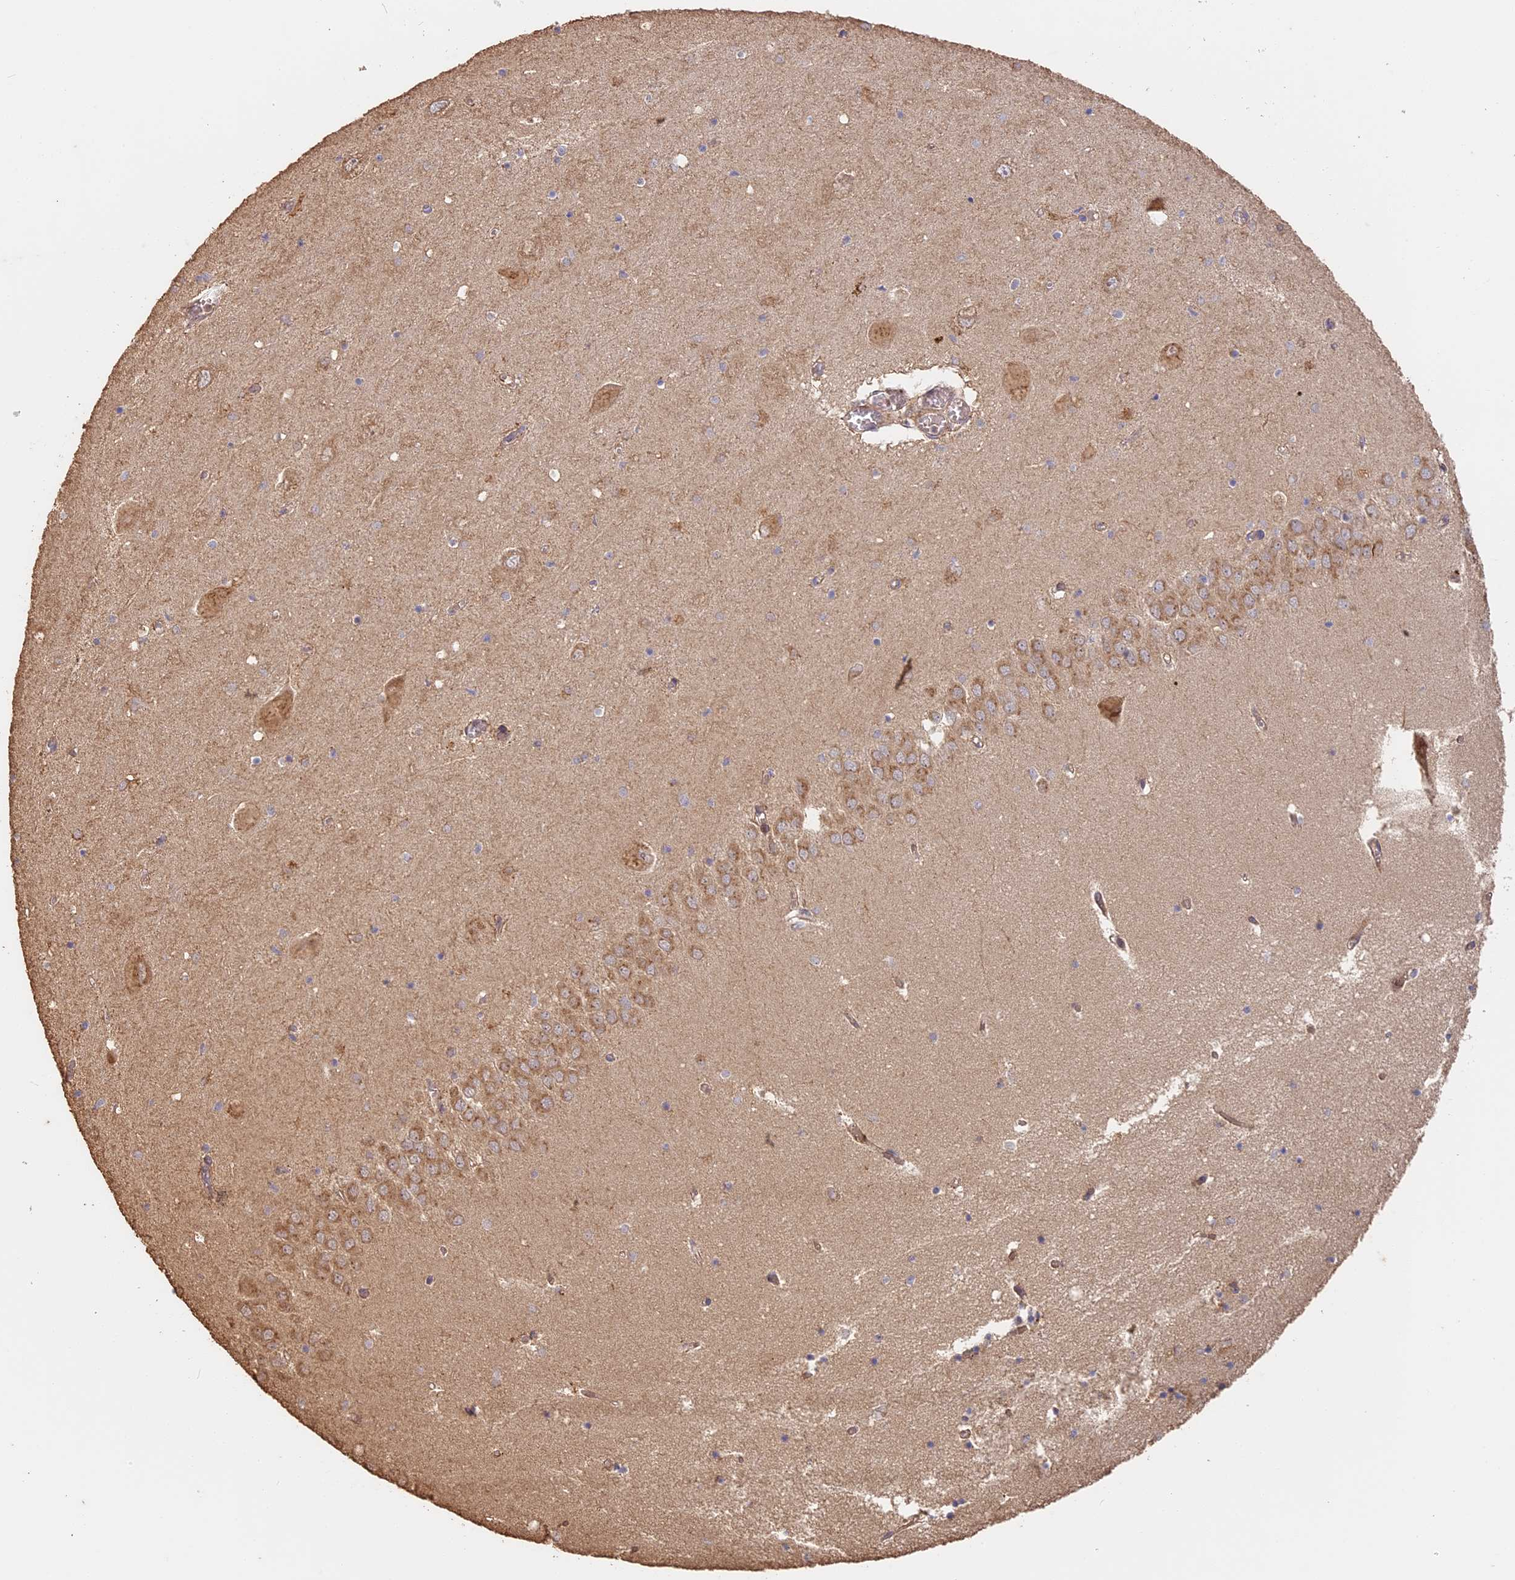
{"staining": {"intensity": "negative", "quantity": "none", "location": "none"}, "tissue": "hippocampus", "cell_type": "Glial cells", "image_type": "normal", "snomed": [{"axis": "morphology", "description": "Normal tissue, NOS"}, {"axis": "topography", "description": "Hippocampus"}], "caption": "Benign hippocampus was stained to show a protein in brown. There is no significant positivity in glial cells. (Stains: DAB immunohistochemistry (IHC) with hematoxylin counter stain, Microscopy: brightfield microscopy at high magnification).", "gene": "STX16", "patient": {"sex": "male", "age": 70}}